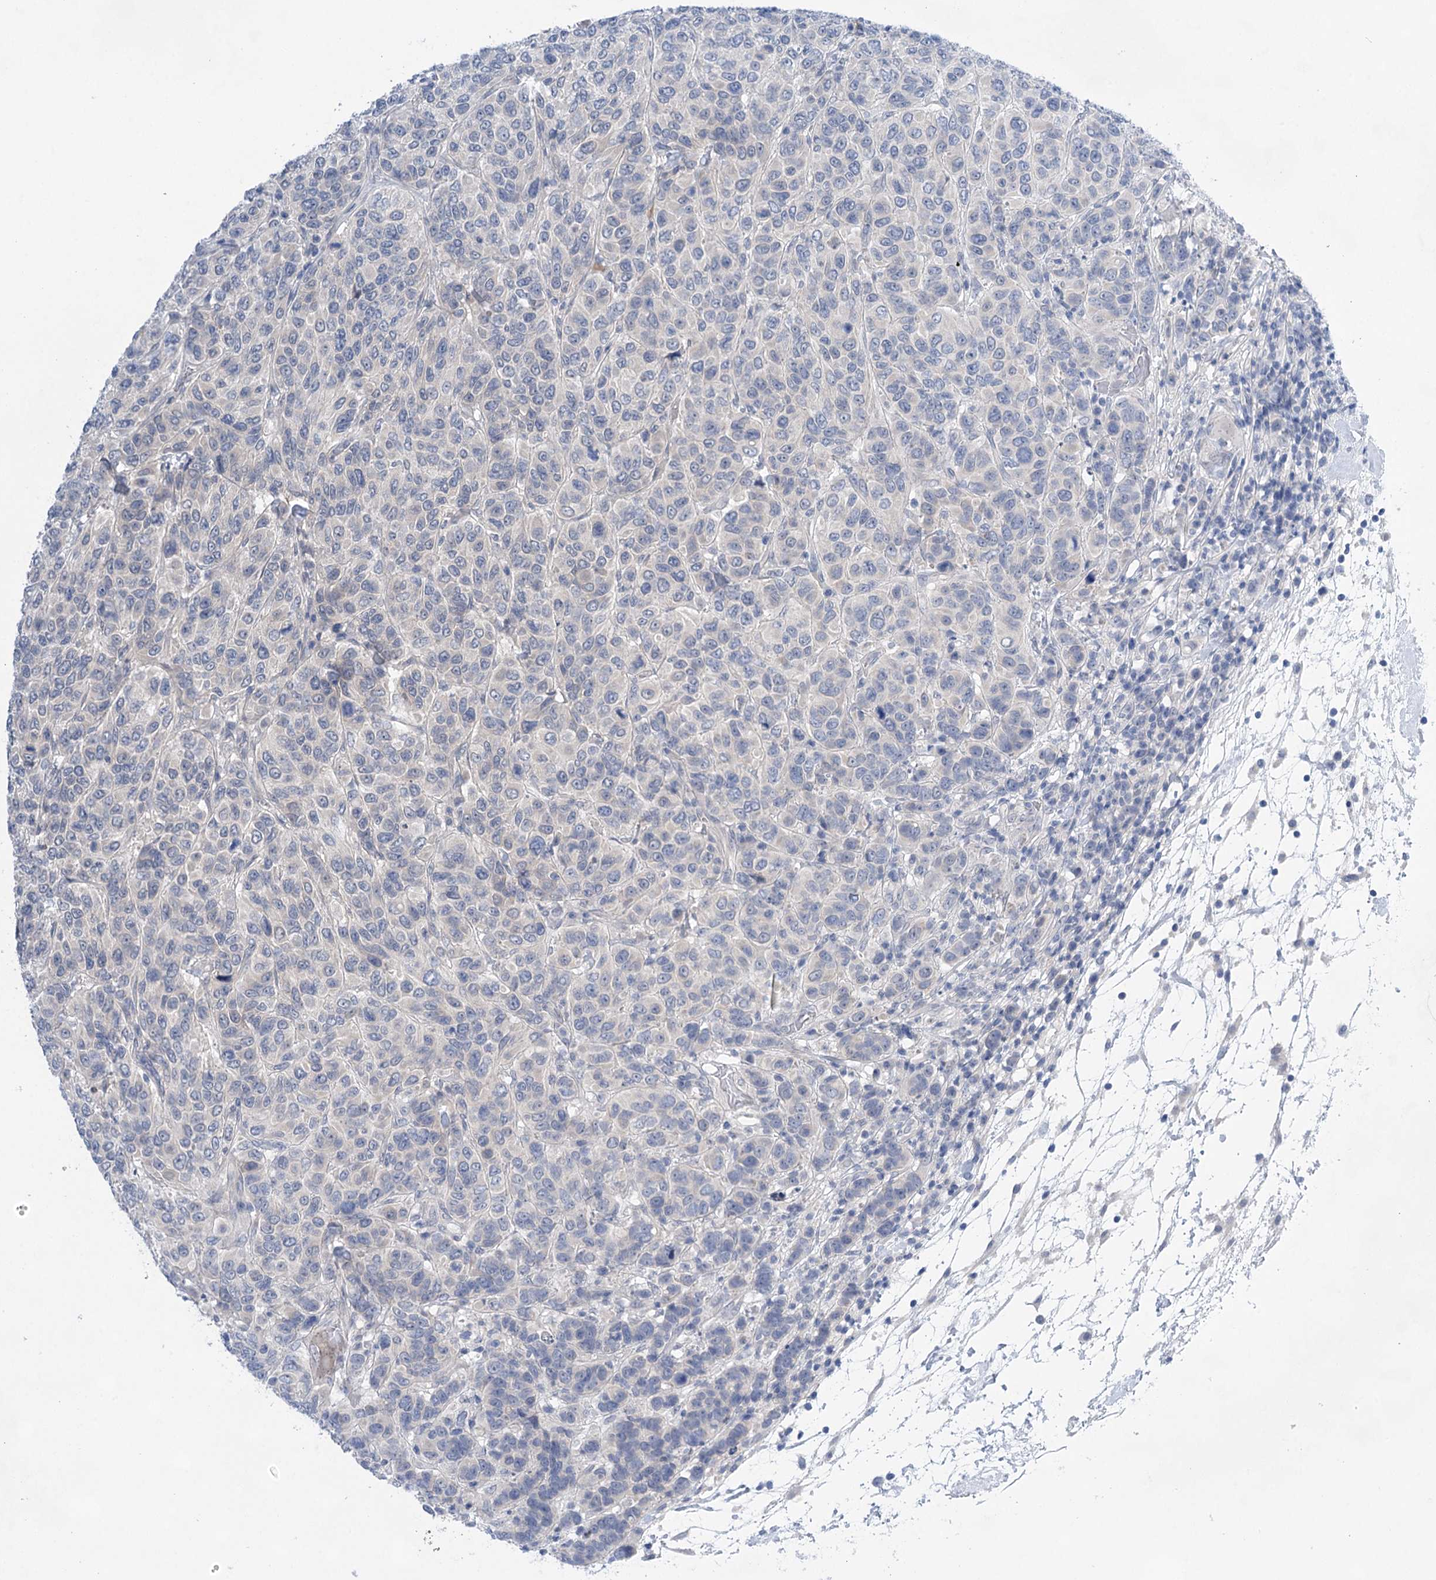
{"staining": {"intensity": "negative", "quantity": "none", "location": "none"}, "tissue": "breast cancer", "cell_type": "Tumor cells", "image_type": "cancer", "snomed": [{"axis": "morphology", "description": "Duct carcinoma"}, {"axis": "topography", "description": "Breast"}], "caption": "The histopathology image displays no staining of tumor cells in breast cancer (invasive ductal carcinoma). (DAB immunohistochemistry (IHC) with hematoxylin counter stain).", "gene": "LALBA", "patient": {"sex": "female", "age": 55}}